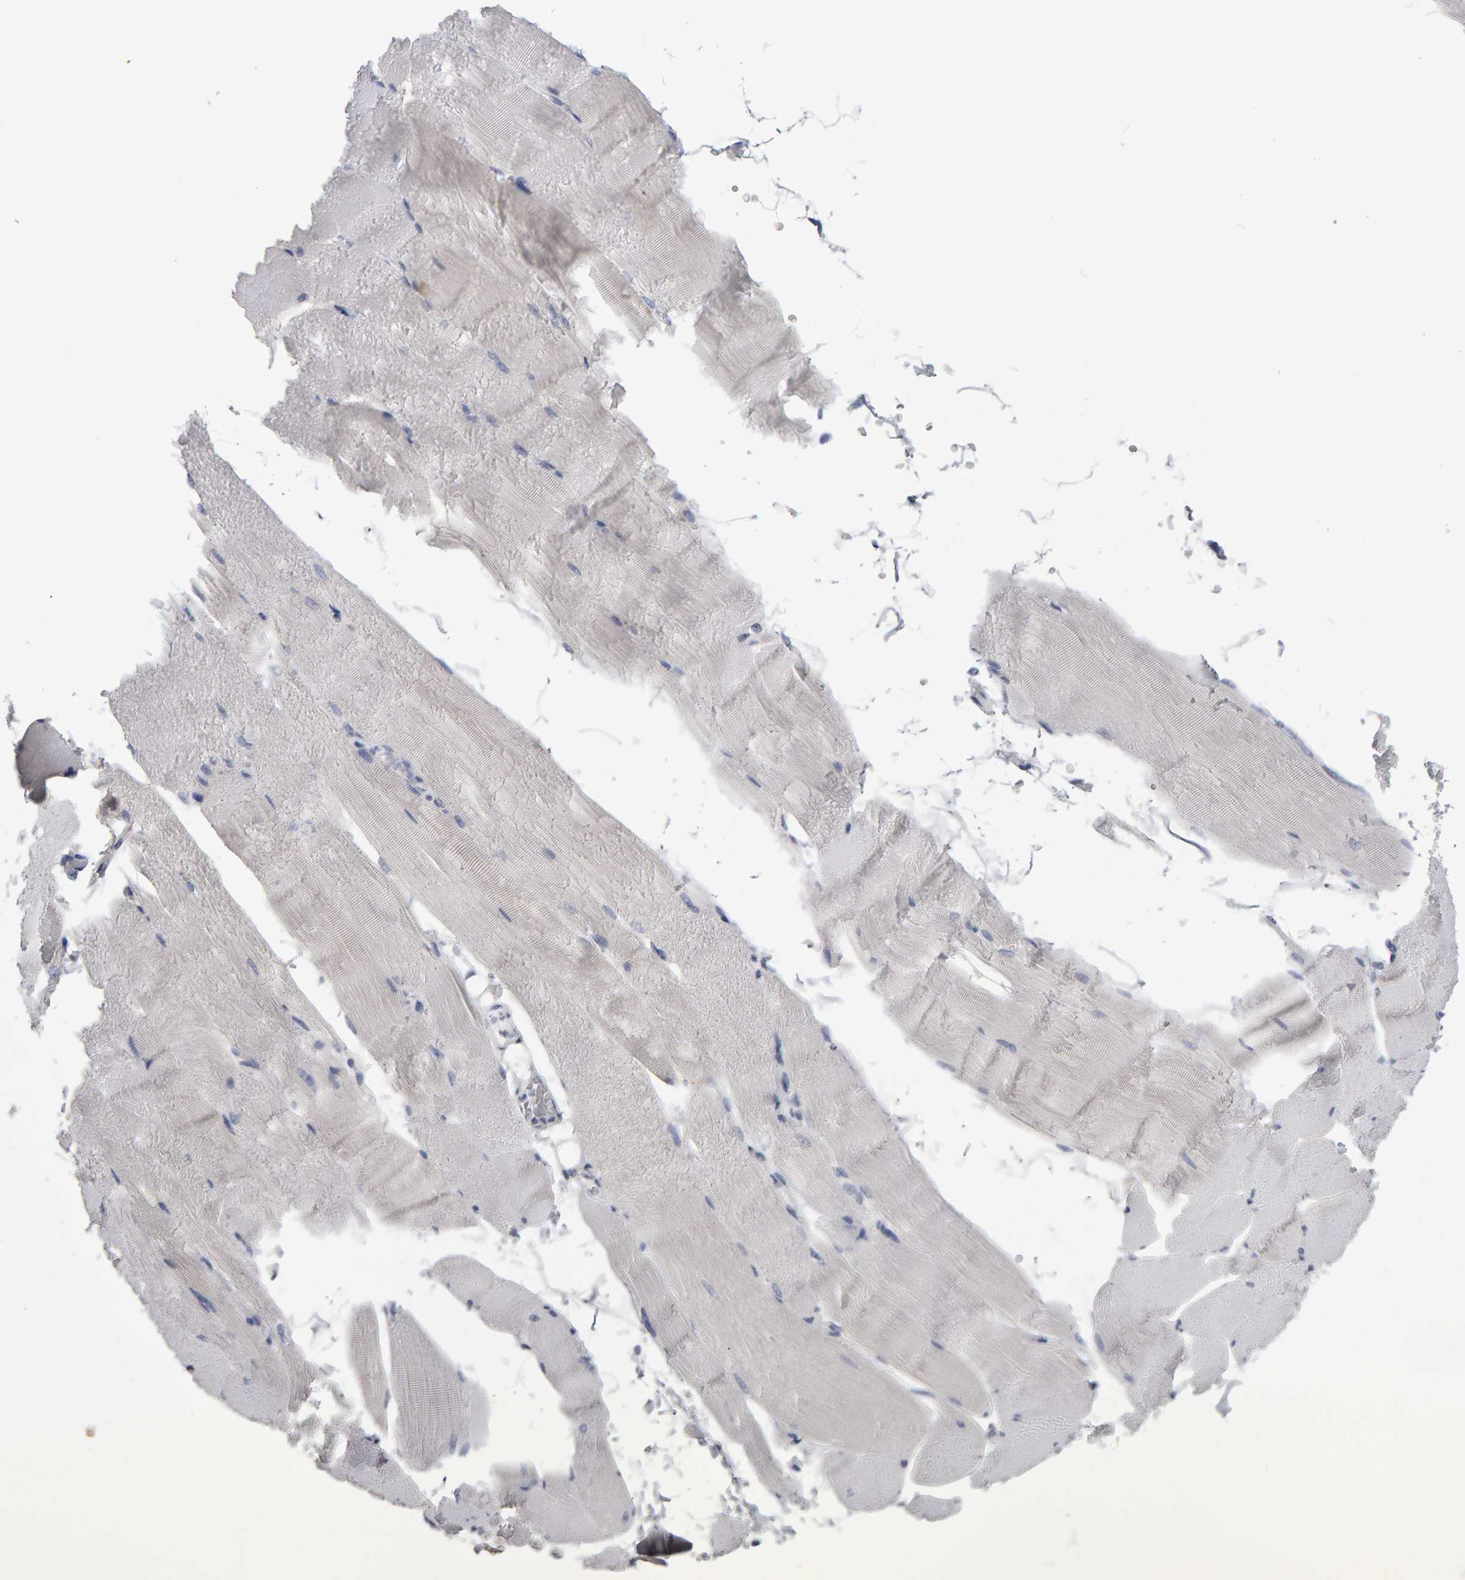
{"staining": {"intensity": "negative", "quantity": "none", "location": "none"}, "tissue": "skeletal muscle", "cell_type": "Myocytes", "image_type": "normal", "snomed": [{"axis": "morphology", "description": "Normal tissue, NOS"}, {"axis": "topography", "description": "Skeletal muscle"}, {"axis": "topography", "description": "Parathyroid gland"}], "caption": "DAB immunohistochemical staining of unremarkable human skeletal muscle shows no significant staining in myocytes.", "gene": "CD38", "patient": {"sex": "female", "age": 37}}